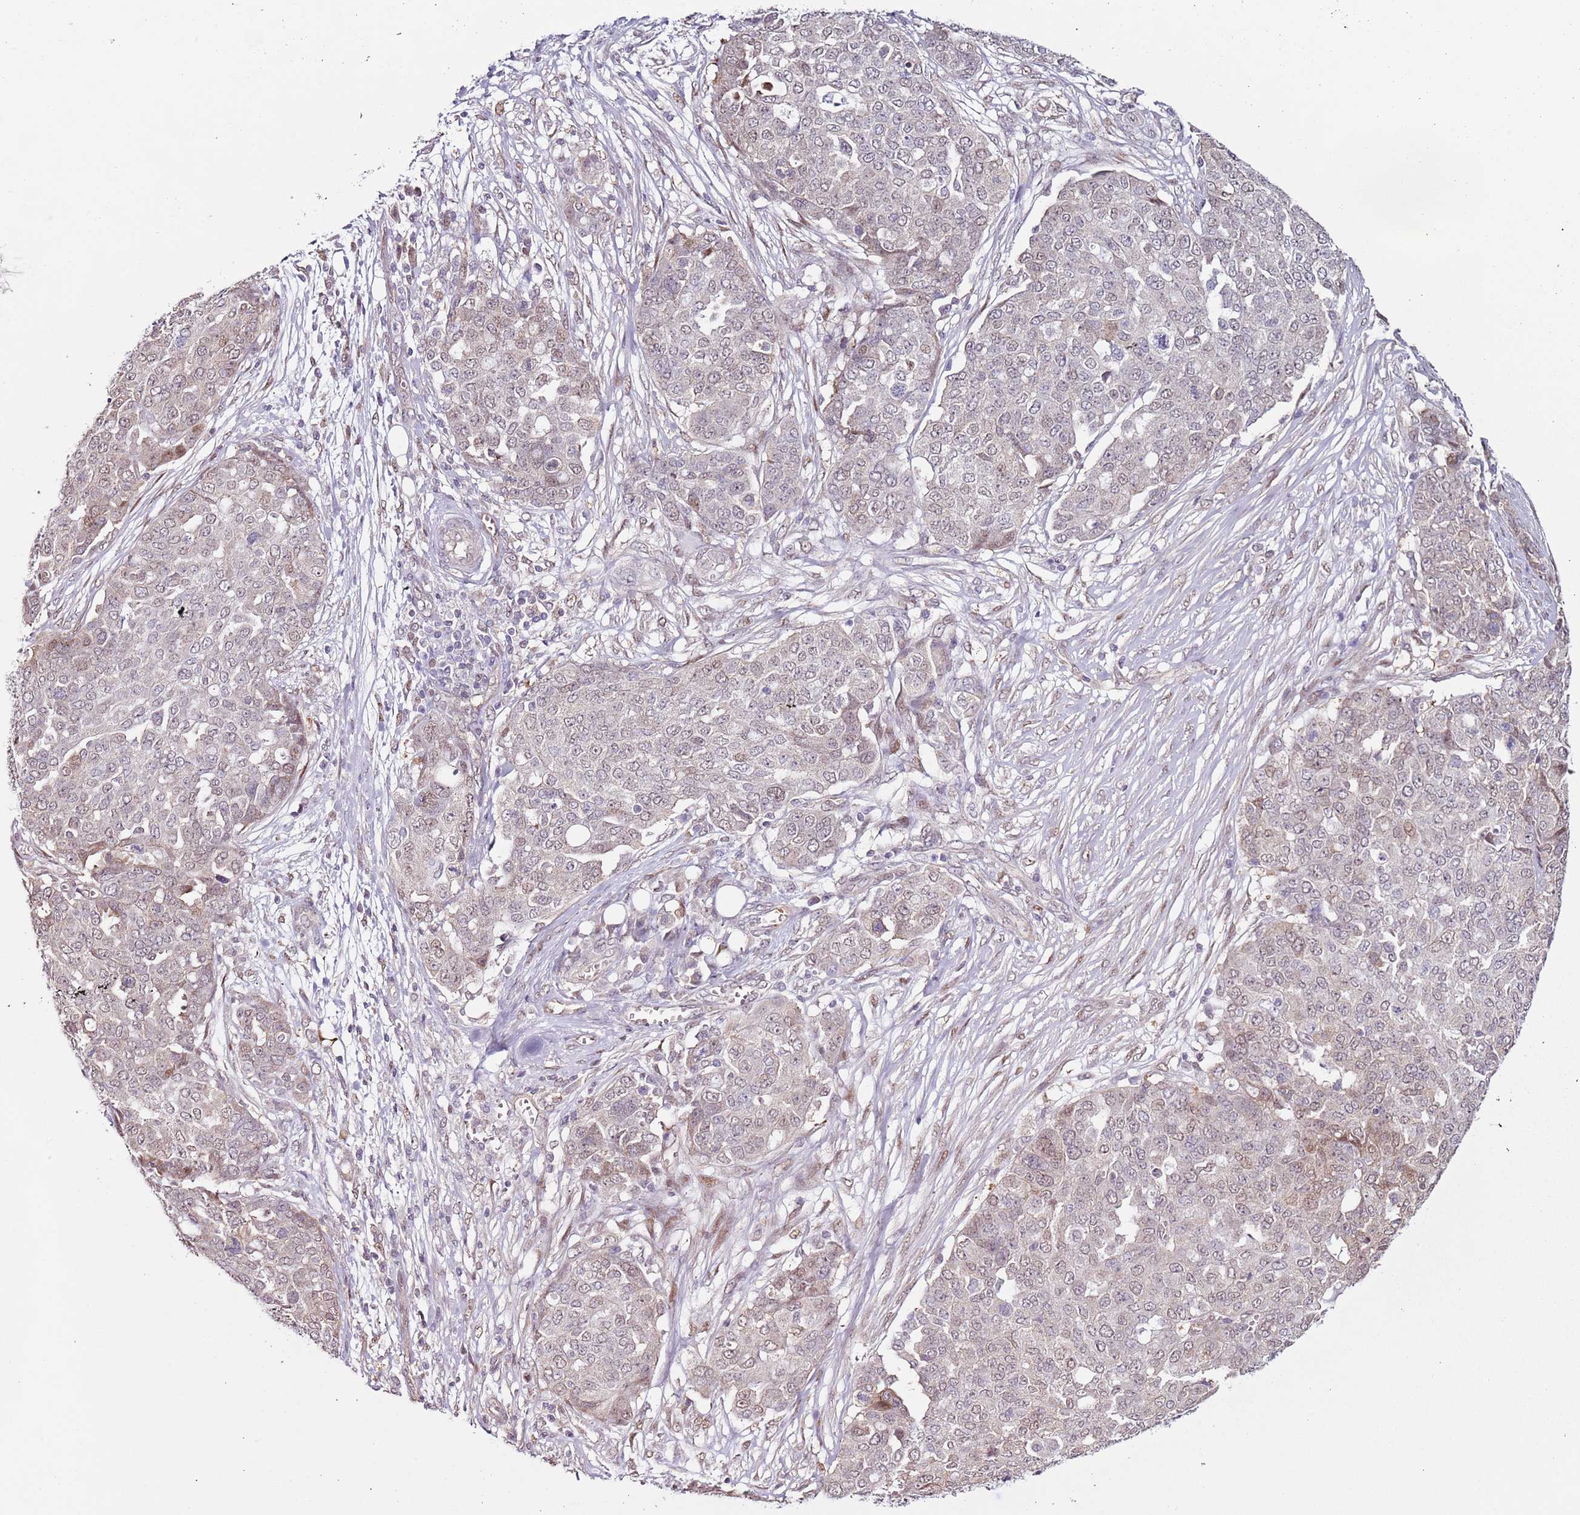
{"staining": {"intensity": "weak", "quantity": "<25%", "location": "nuclear"}, "tissue": "ovarian cancer", "cell_type": "Tumor cells", "image_type": "cancer", "snomed": [{"axis": "morphology", "description": "Cystadenocarcinoma, serous, NOS"}, {"axis": "topography", "description": "Soft tissue"}, {"axis": "topography", "description": "Ovary"}], "caption": "Immunohistochemistry image of neoplastic tissue: human ovarian cancer stained with DAB (3,3'-diaminobenzidine) demonstrates no significant protein staining in tumor cells.", "gene": "PSMD4", "patient": {"sex": "female", "age": 57}}